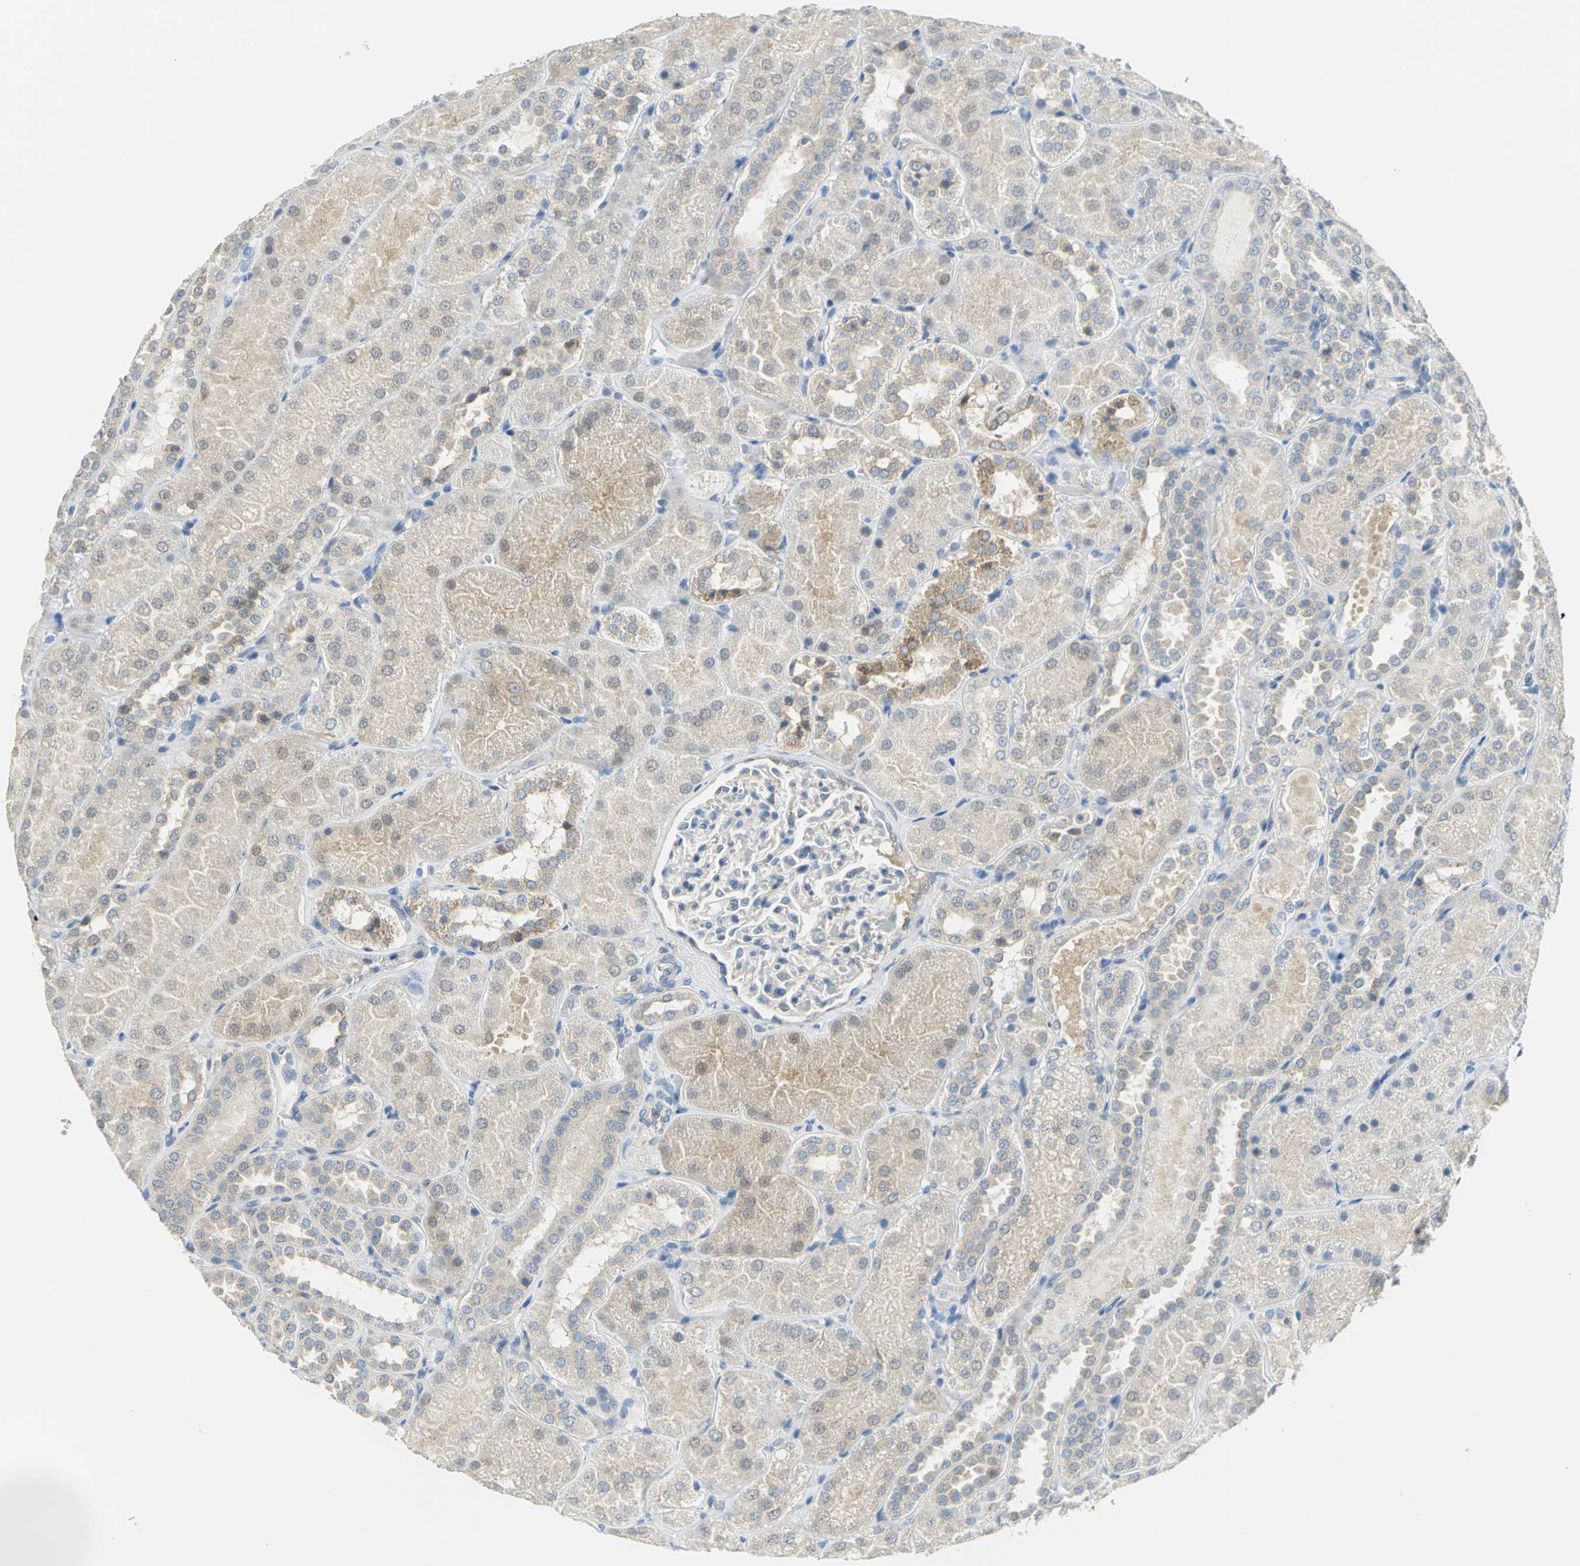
{"staining": {"intensity": "negative", "quantity": "none", "location": "none"}, "tissue": "kidney", "cell_type": "Cells in glomeruli", "image_type": "normal", "snomed": [{"axis": "morphology", "description": "Normal tissue, NOS"}, {"axis": "topography", "description": "Kidney"}], "caption": "Immunohistochemistry image of unremarkable kidney: kidney stained with DAB reveals no significant protein staining in cells in glomeruli. (DAB (3,3'-diaminobenzidine) immunohistochemistry (IHC) visualized using brightfield microscopy, high magnification).", "gene": "PGM3", "patient": {"sex": "male", "age": 28}}